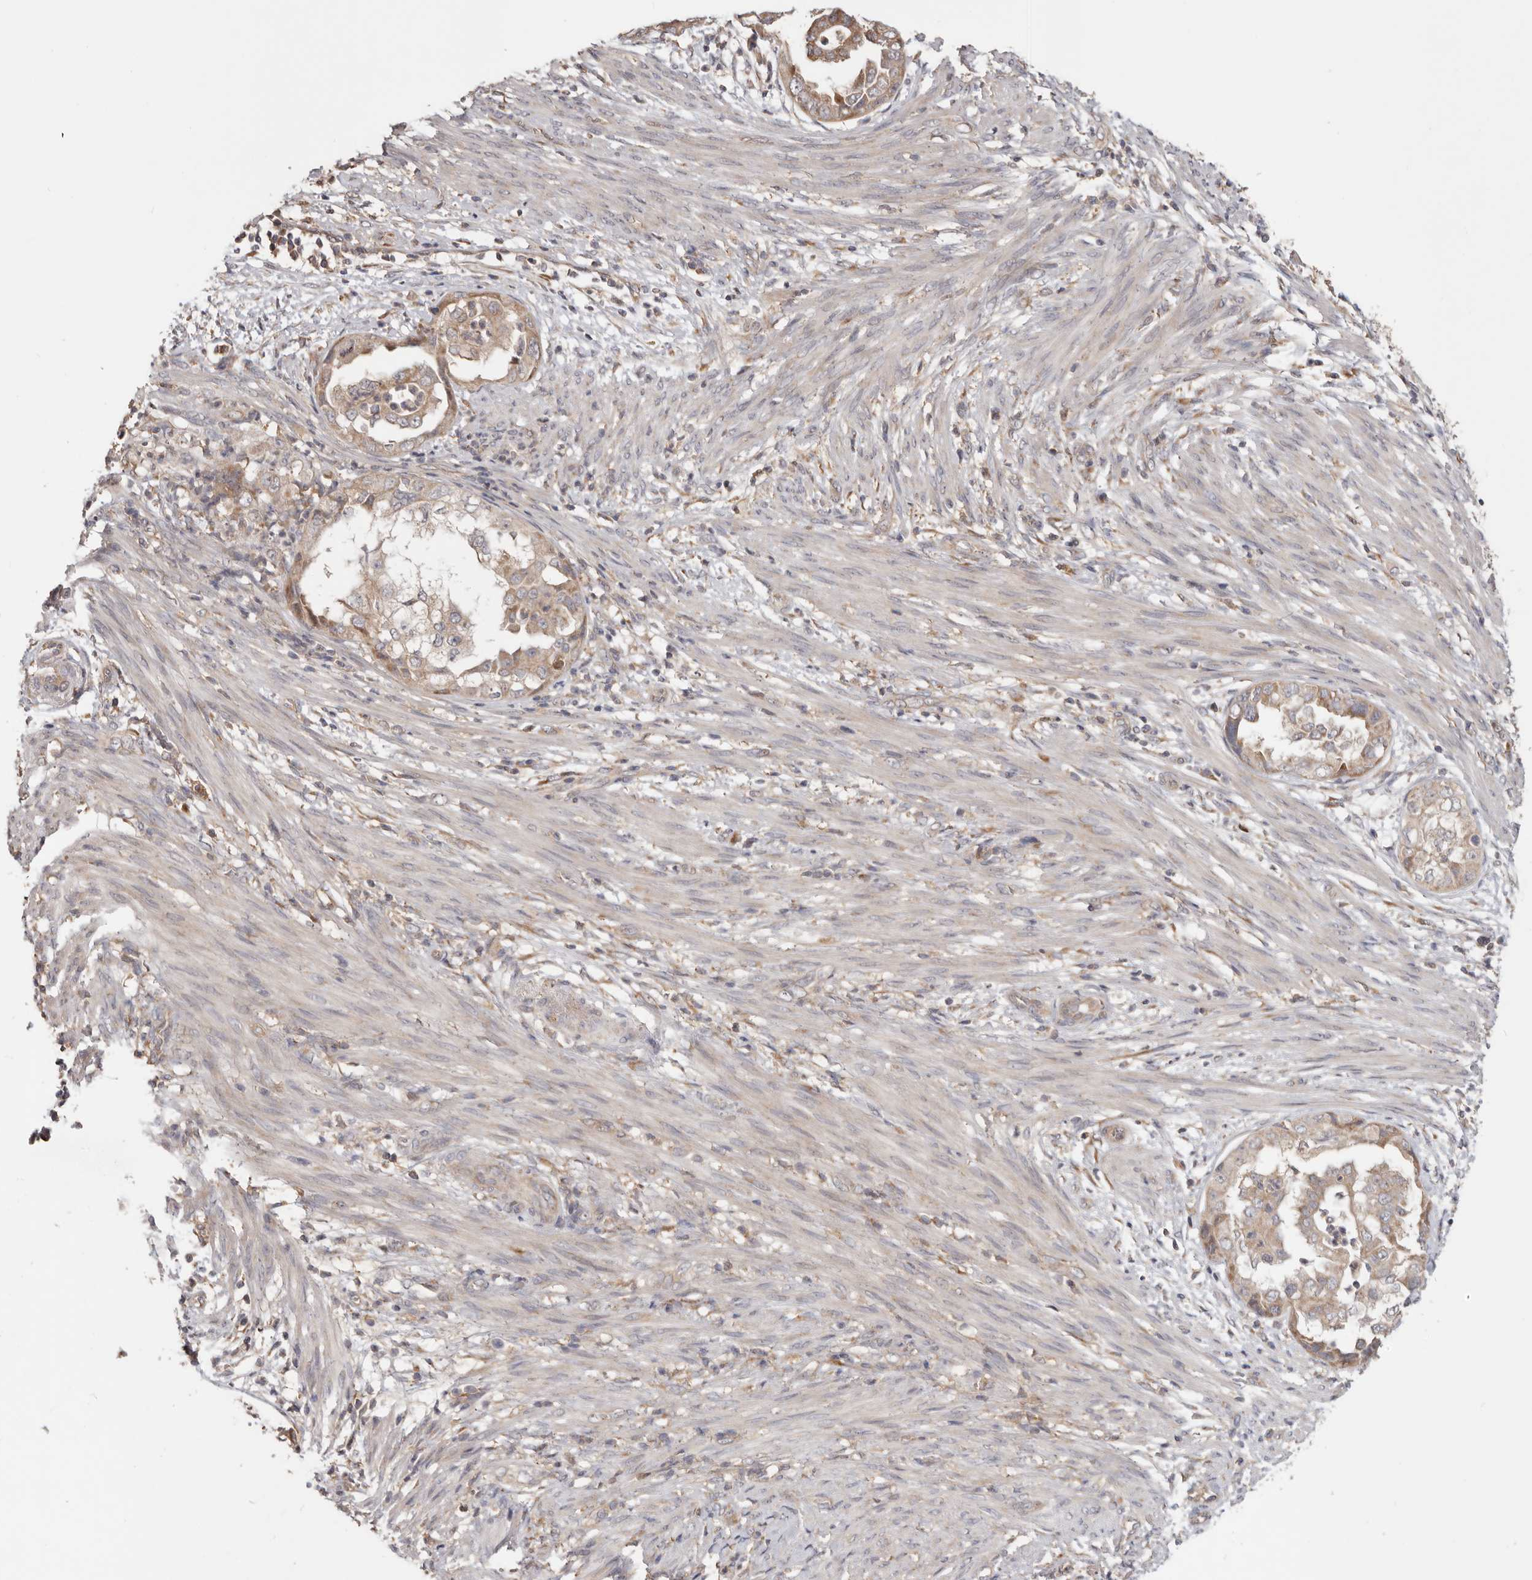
{"staining": {"intensity": "moderate", "quantity": ">75%", "location": "cytoplasmic/membranous"}, "tissue": "endometrial cancer", "cell_type": "Tumor cells", "image_type": "cancer", "snomed": [{"axis": "morphology", "description": "Adenocarcinoma, NOS"}, {"axis": "topography", "description": "Endometrium"}], "caption": "Endometrial cancer (adenocarcinoma) stained with DAB (3,3'-diaminobenzidine) immunohistochemistry (IHC) exhibits medium levels of moderate cytoplasmic/membranous staining in approximately >75% of tumor cells.", "gene": "LRP6", "patient": {"sex": "female", "age": 85}}